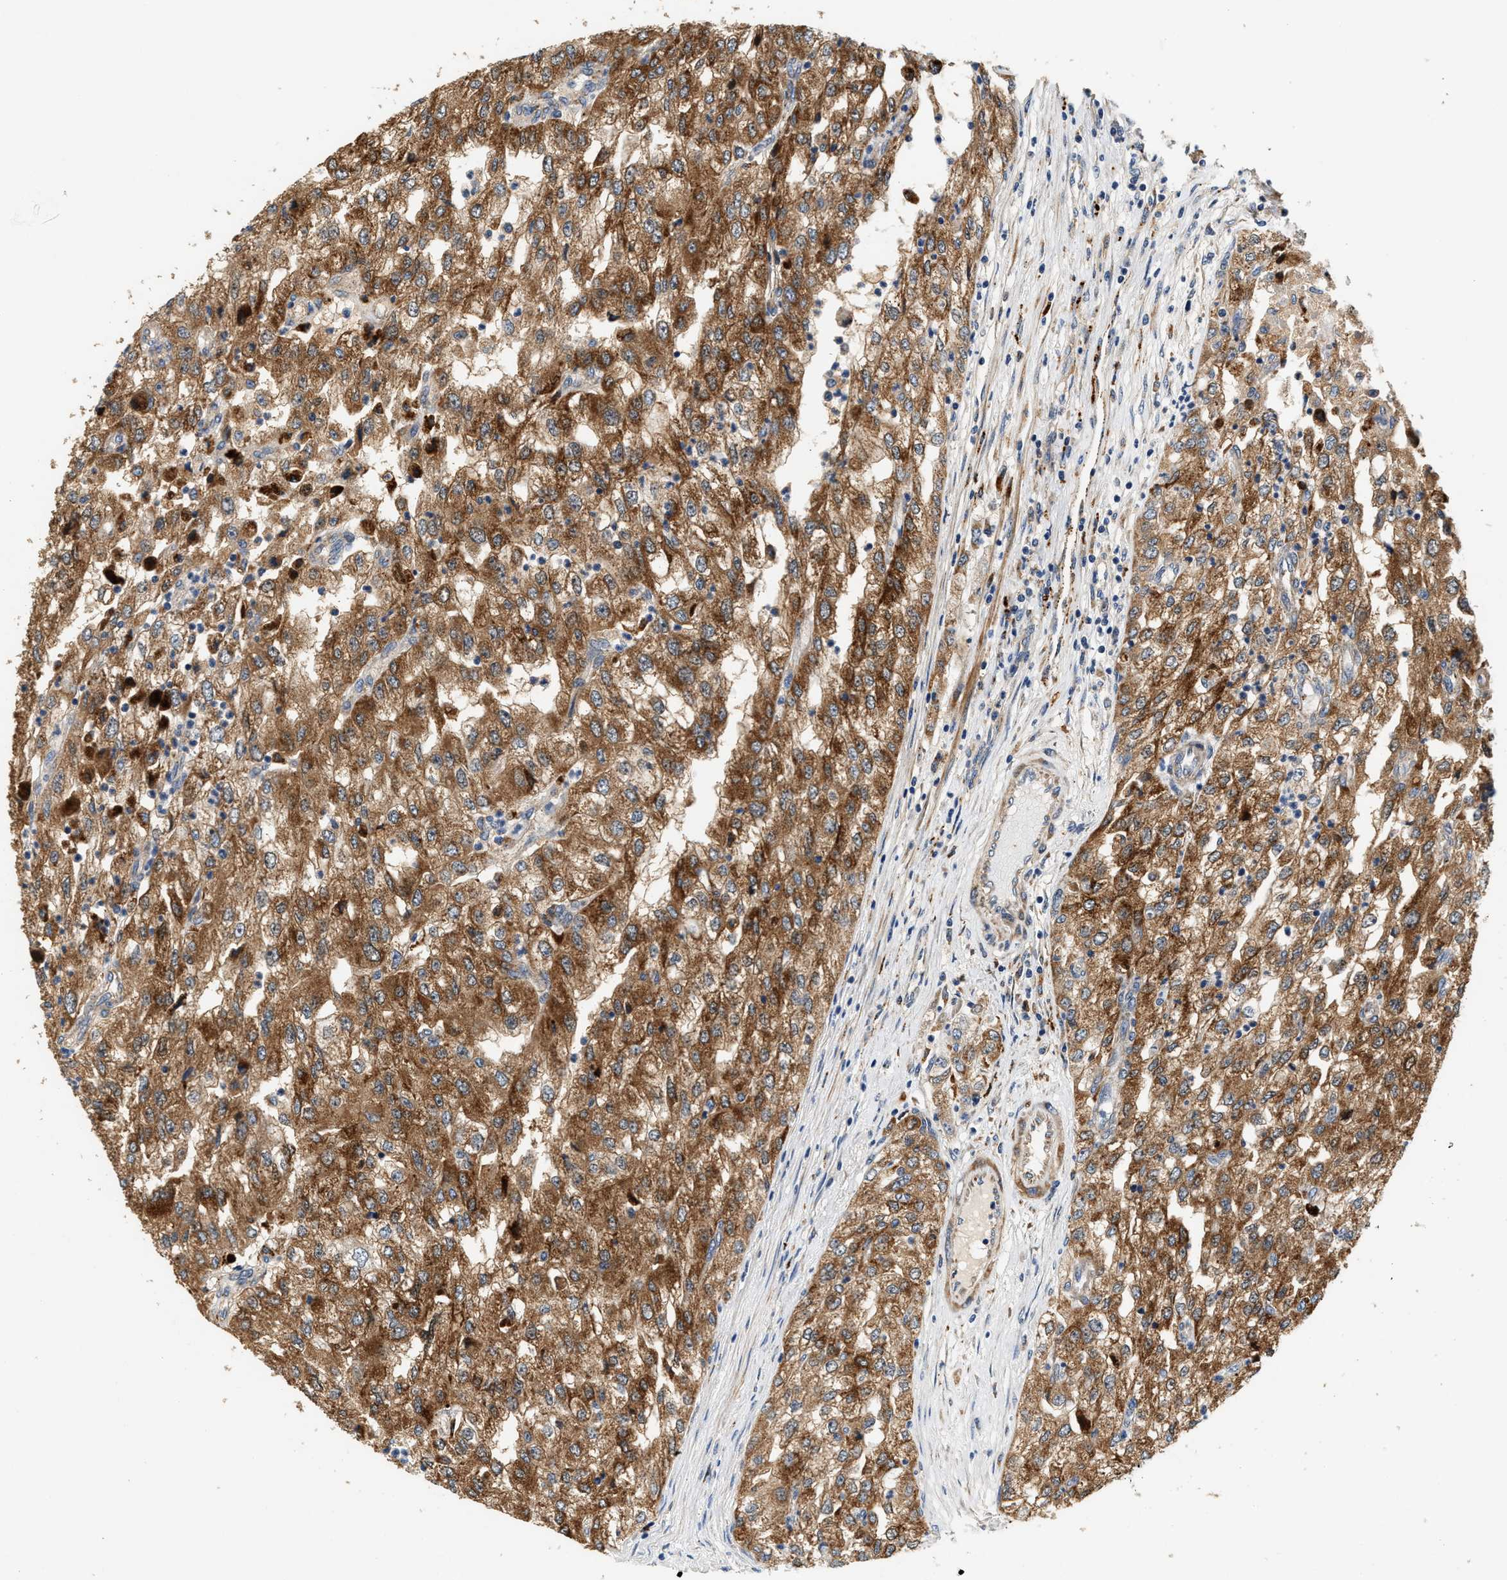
{"staining": {"intensity": "strong", "quantity": ">75%", "location": "cytoplasmic/membranous"}, "tissue": "renal cancer", "cell_type": "Tumor cells", "image_type": "cancer", "snomed": [{"axis": "morphology", "description": "Adenocarcinoma, NOS"}, {"axis": "topography", "description": "Kidney"}], "caption": "Strong cytoplasmic/membranous positivity for a protein is identified in about >75% of tumor cells of renal cancer (adenocarcinoma) using immunohistochemistry.", "gene": "DUSP10", "patient": {"sex": "female", "age": 54}}